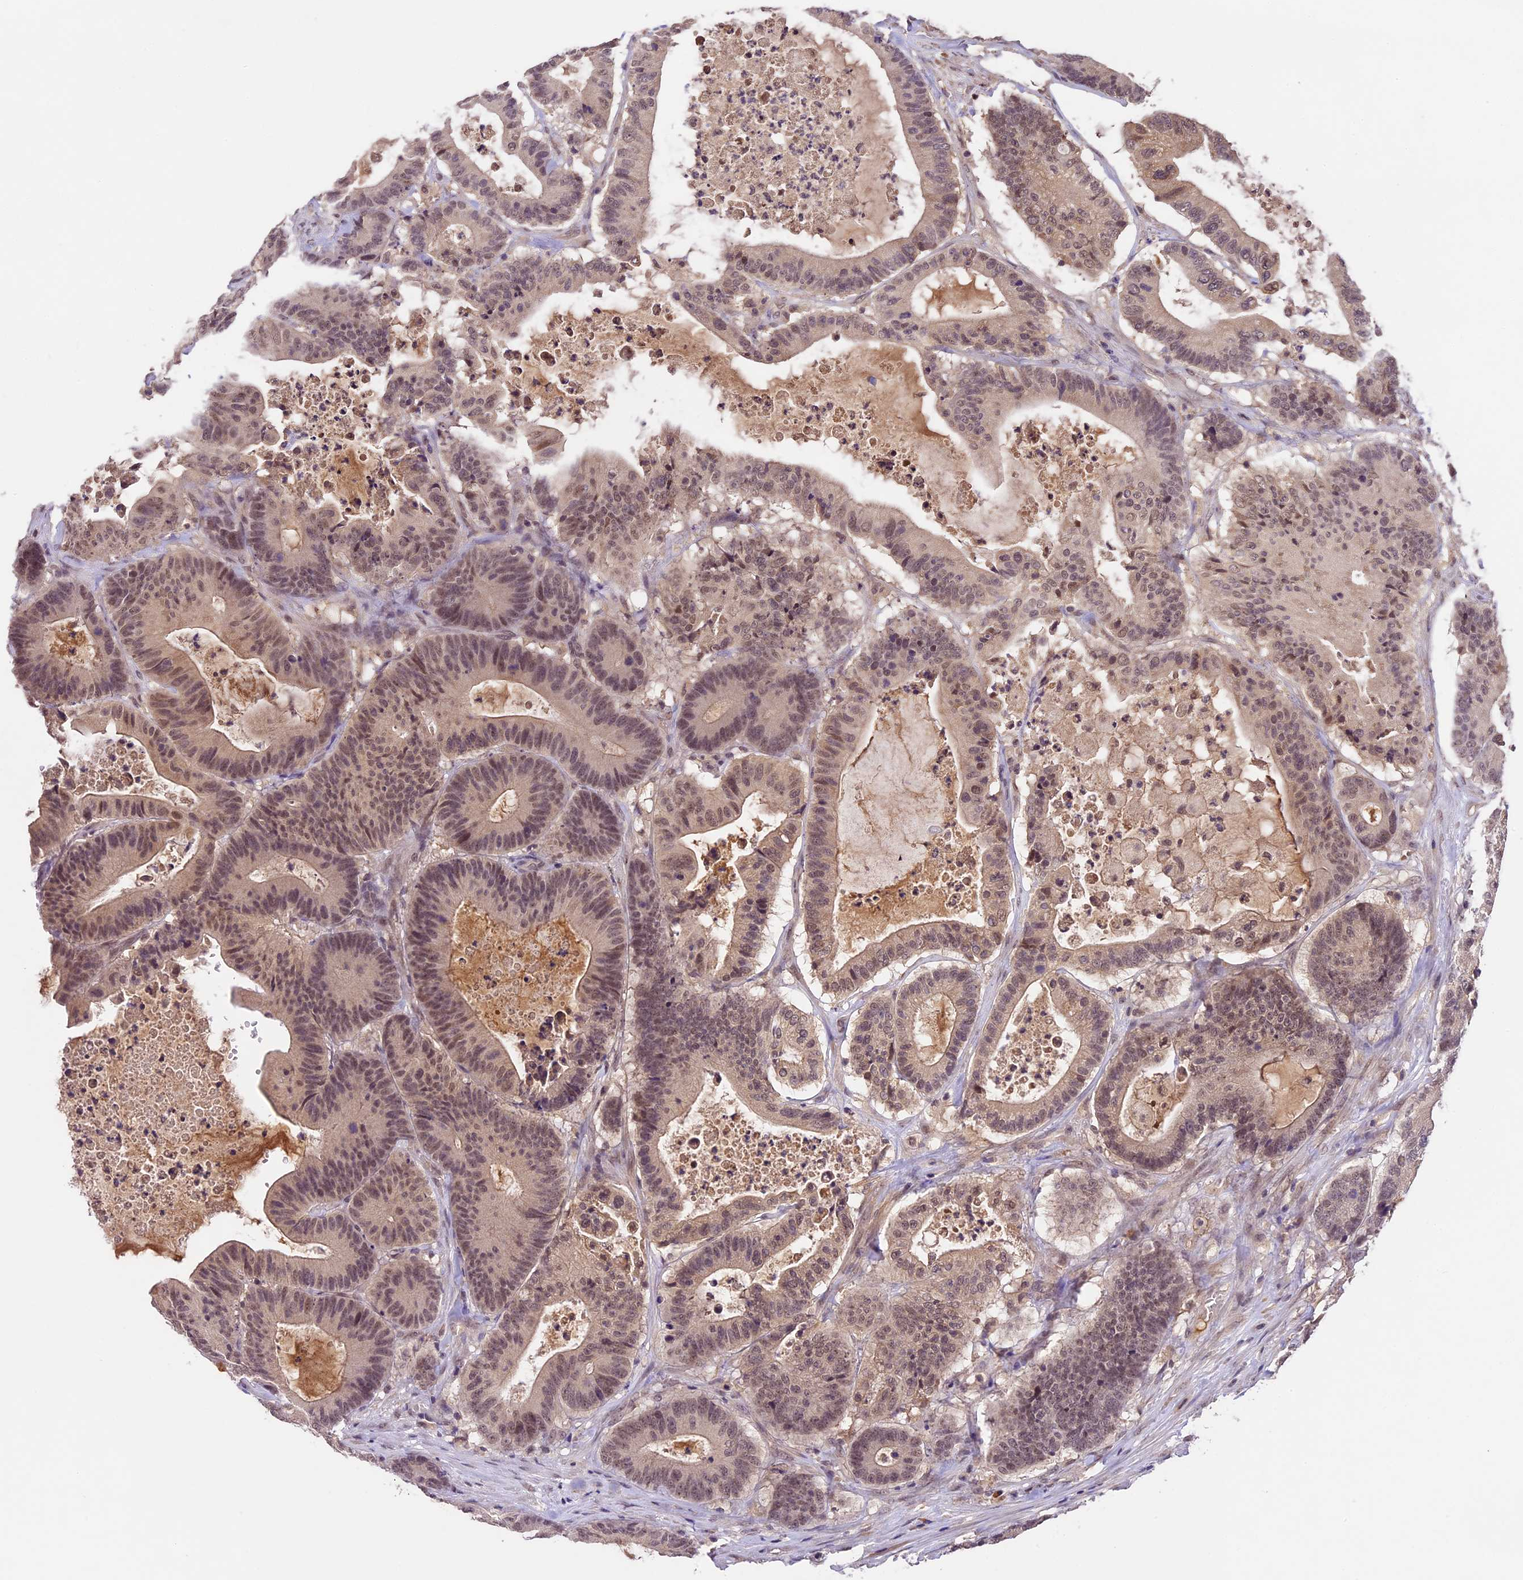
{"staining": {"intensity": "moderate", "quantity": ">75%", "location": "nuclear"}, "tissue": "colorectal cancer", "cell_type": "Tumor cells", "image_type": "cancer", "snomed": [{"axis": "morphology", "description": "Adenocarcinoma, NOS"}, {"axis": "topography", "description": "Colon"}], "caption": "Immunohistochemical staining of human adenocarcinoma (colorectal) shows moderate nuclear protein staining in approximately >75% of tumor cells. (Stains: DAB in brown, nuclei in blue, Microscopy: brightfield microscopy at high magnification).", "gene": "ATP10A", "patient": {"sex": "female", "age": 84}}